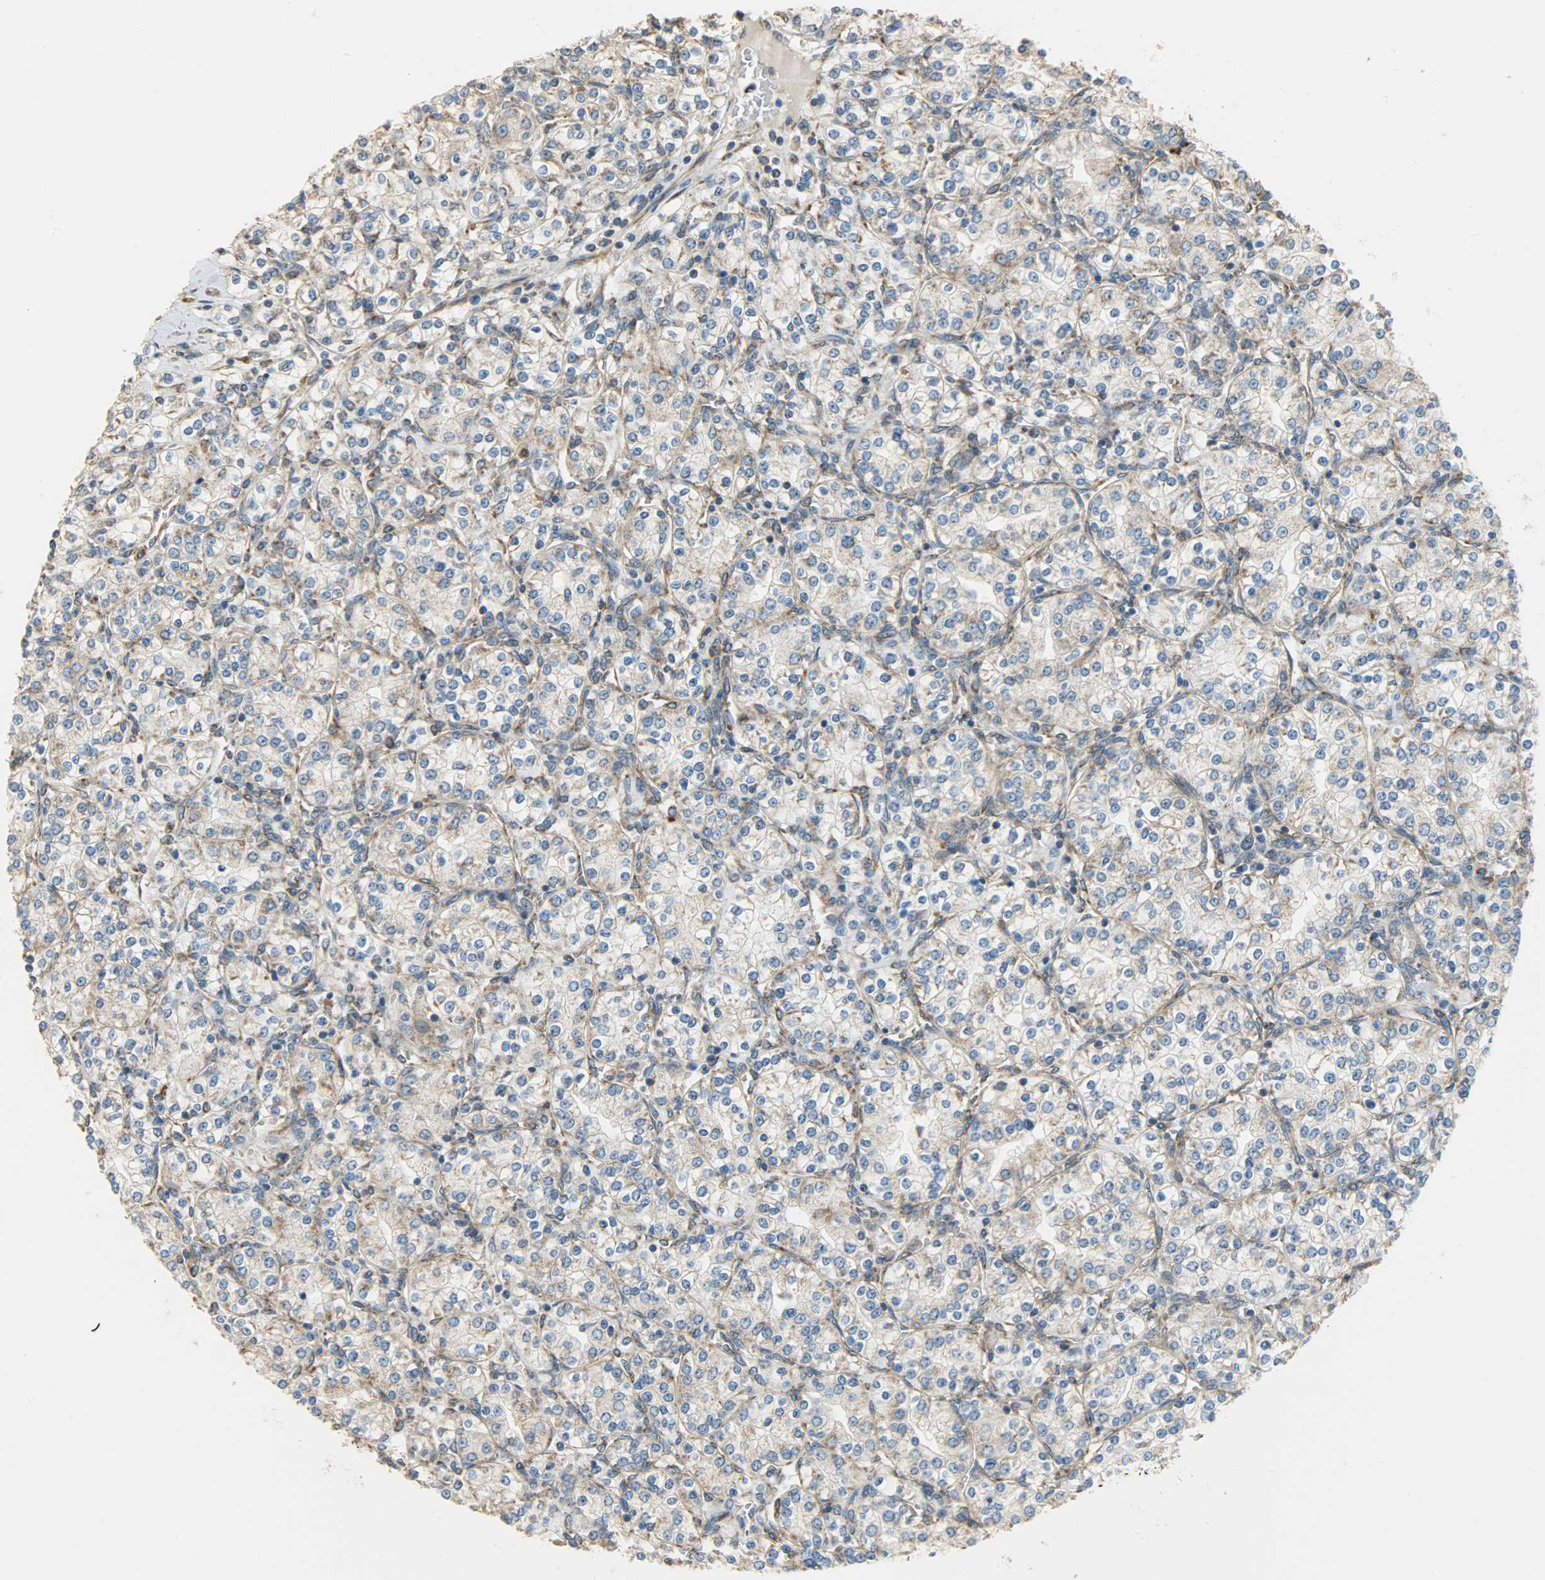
{"staining": {"intensity": "moderate", "quantity": ">75%", "location": "cytoplasmic/membranous"}, "tissue": "renal cancer", "cell_type": "Tumor cells", "image_type": "cancer", "snomed": [{"axis": "morphology", "description": "Adenocarcinoma, NOS"}, {"axis": "topography", "description": "Kidney"}], "caption": "IHC (DAB) staining of human renal cancer exhibits moderate cytoplasmic/membranous protein expression in about >75% of tumor cells.", "gene": "C1orf198", "patient": {"sex": "male", "age": 77}}